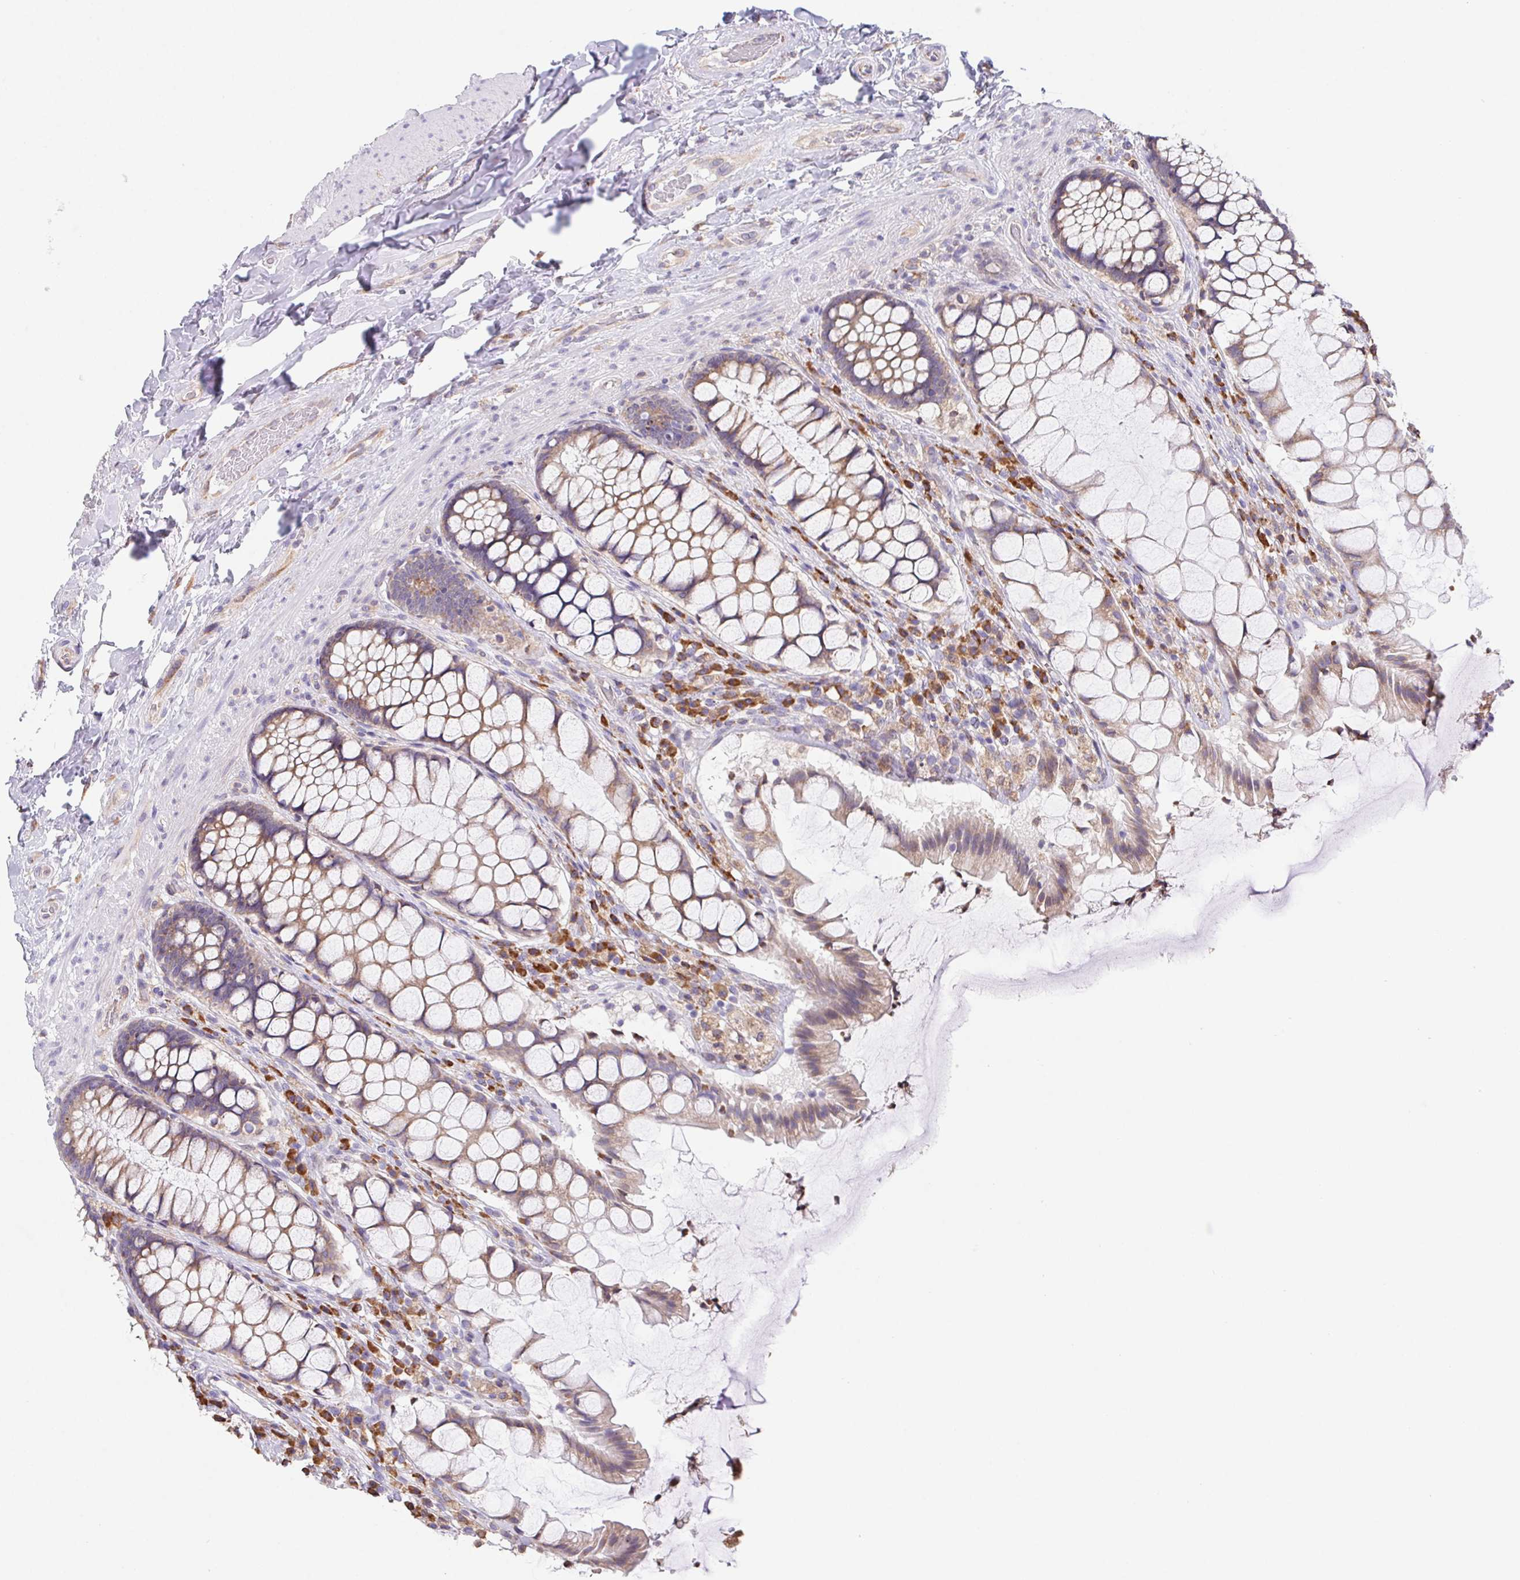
{"staining": {"intensity": "weak", "quantity": ">75%", "location": "cytoplasmic/membranous"}, "tissue": "rectum", "cell_type": "Glandular cells", "image_type": "normal", "snomed": [{"axis": "morphology", "description": "Normal tissue, NOS"}, {"axis": "topography", "description": "Rectum"}], "caption": "Rectum stained for a protein (brown) reveals weak cytoplasmic/membranous positive staining in about >75% of glandular cells.", "gene": "ADAM8", "patient": {"sex": "female", "age": 58}}